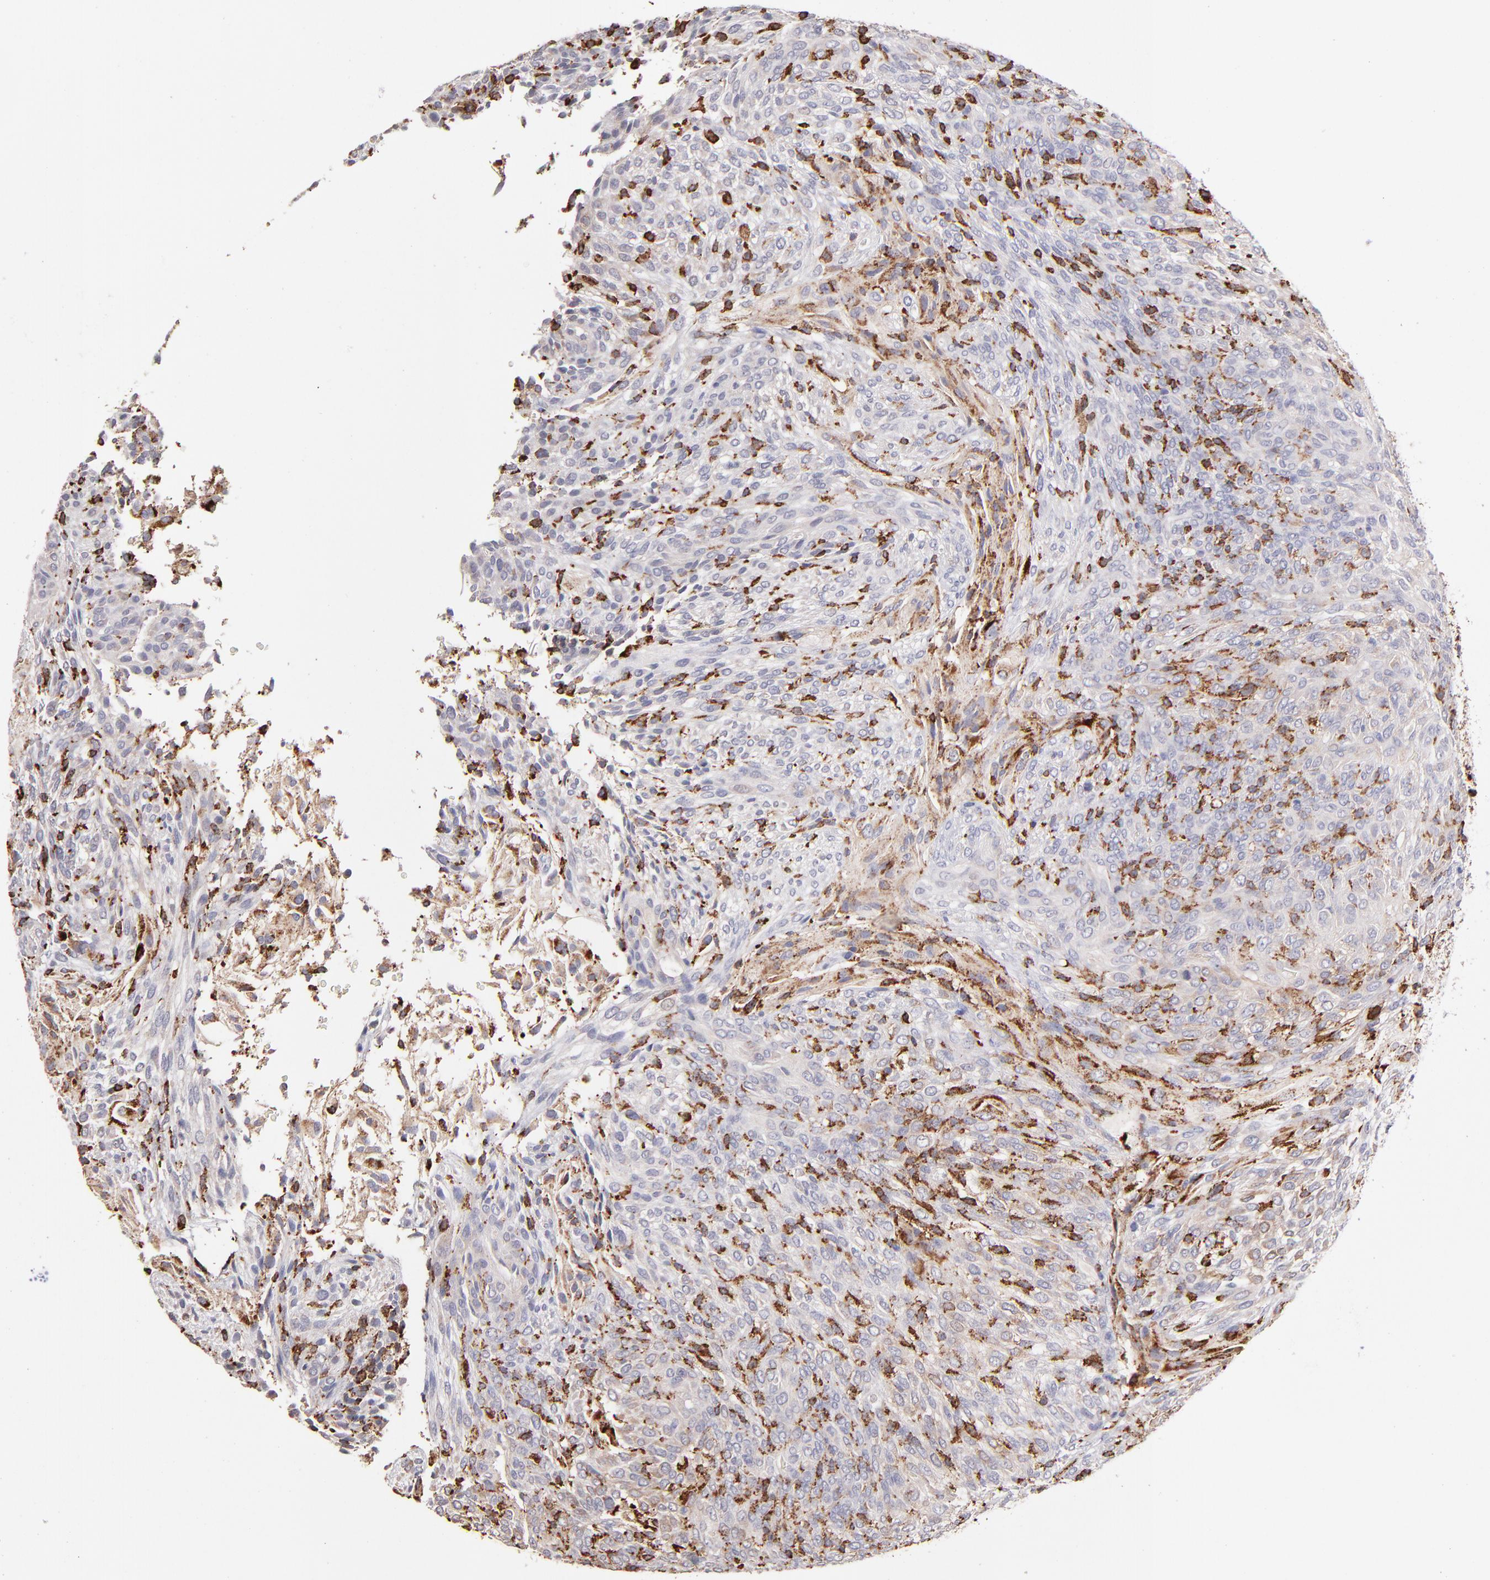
{"staining": {"intensity": "strong", "quantity": "<25%", "location": "cytoplasmic/membranous"}, "tissue": "glioma", "cell_type": "Tumor cells", "image_type": "cancer", "snomed": [{"axis": "morphology", "description": "Glioma, malignant, High grade"}, {"axis": "topography", "description": "Cerebral cortex"}], "caption": "The micrograph shows staining of malignant glioma (high-grade), revealing strong cytoplasmic/membranous protein staining (brown color) within tumor cells.", "gene": "GLDC", "patient": {"sex": "female", "age": 55}}